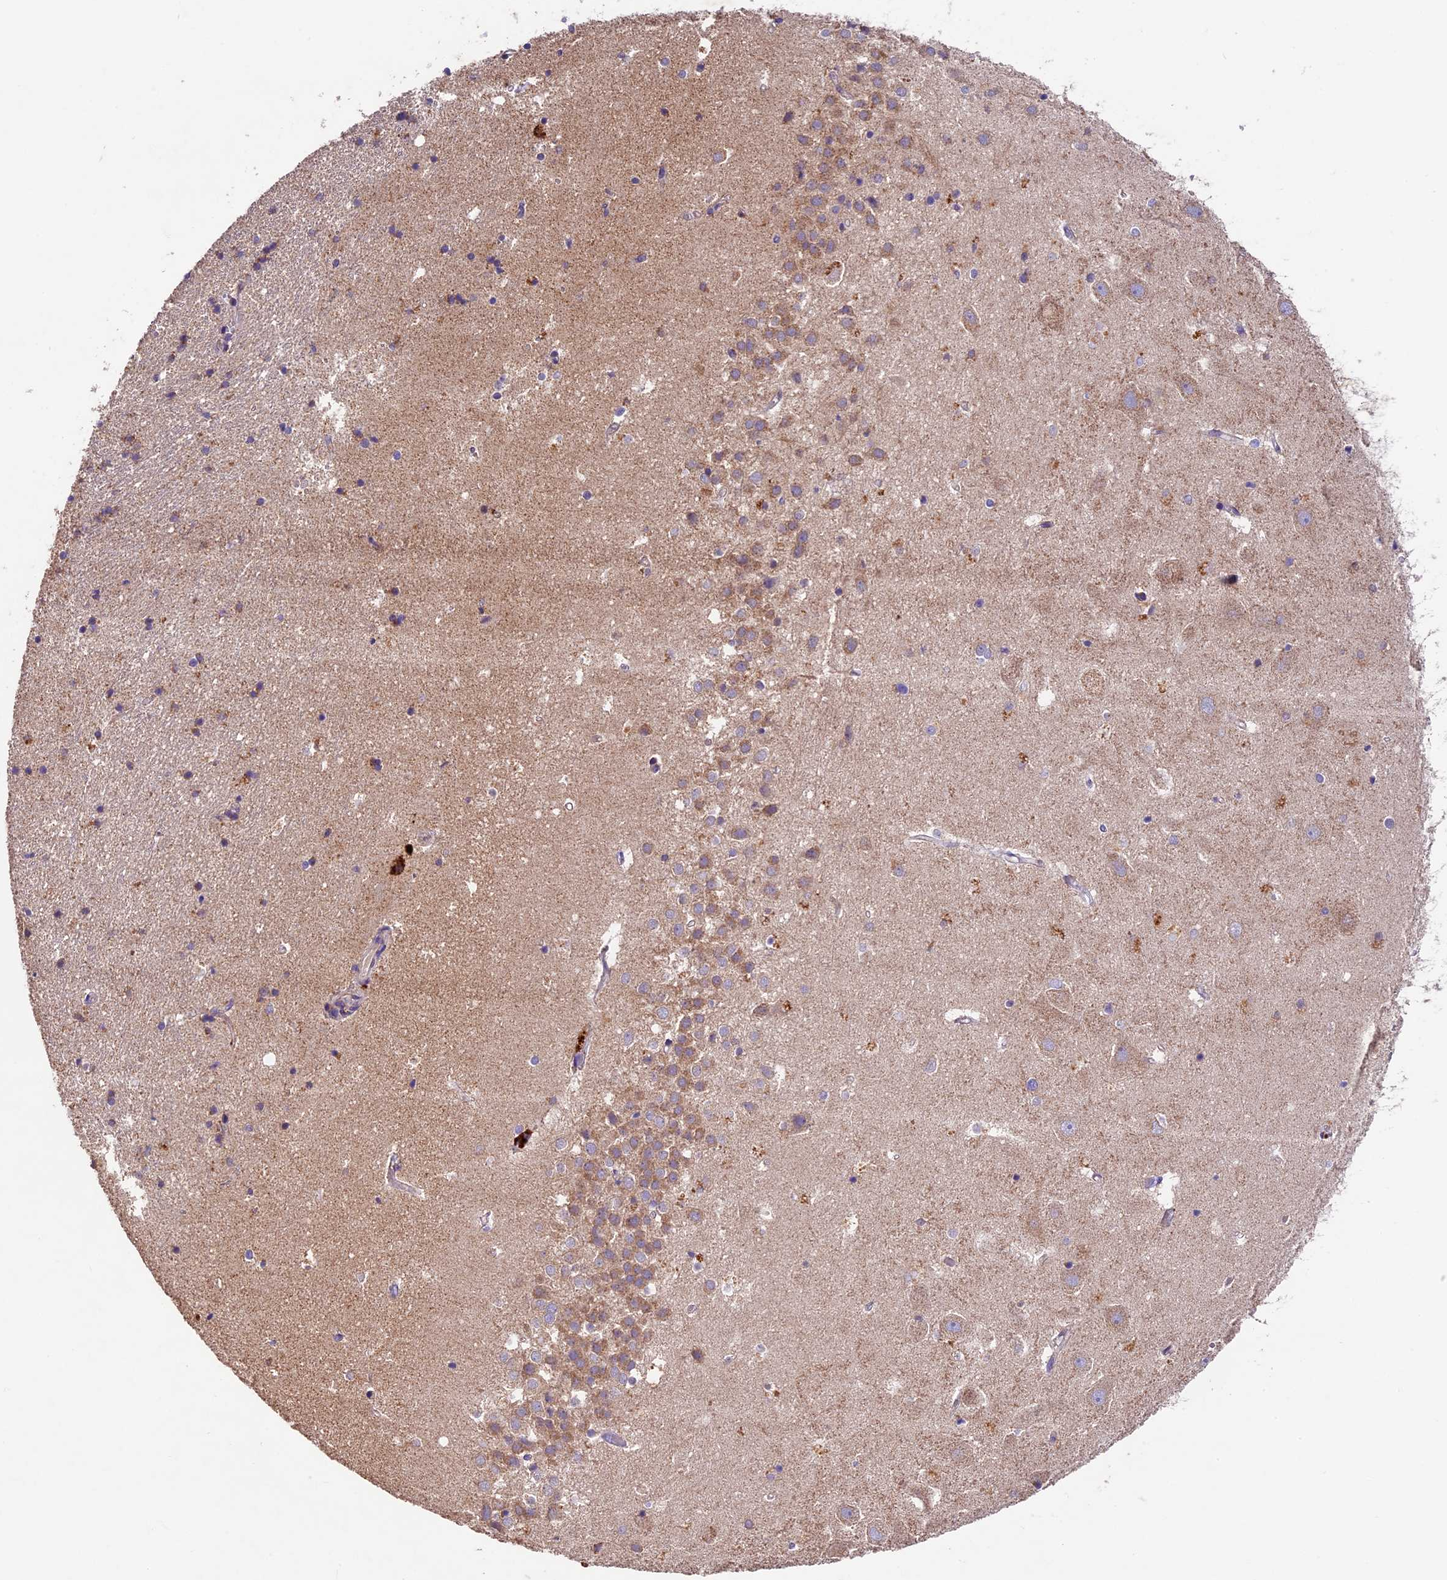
{"staining": {"intensity": "moderate", "quantity": "<25%", "location": "cytoplasmic/membranous"}, "tissue": "hippocampus", "cell_type": "Glial cells", "image_type": "normal", "snomed": [{"axis": "morphology", "description": "Normal tissue, NOS"}, {"axis": "topography", "description": "Hippocampus"}], "caption": "Brown immunohistochemical staining in benign hippocampus displays moderate cytoplasmic/membranous positivity in approximately <25% of glial cells. The protein of interest is shown in brown color, while the nuclei are stained blue.", "gene": "PMPCB", "patient": {"sex": "female", "age": 52}}